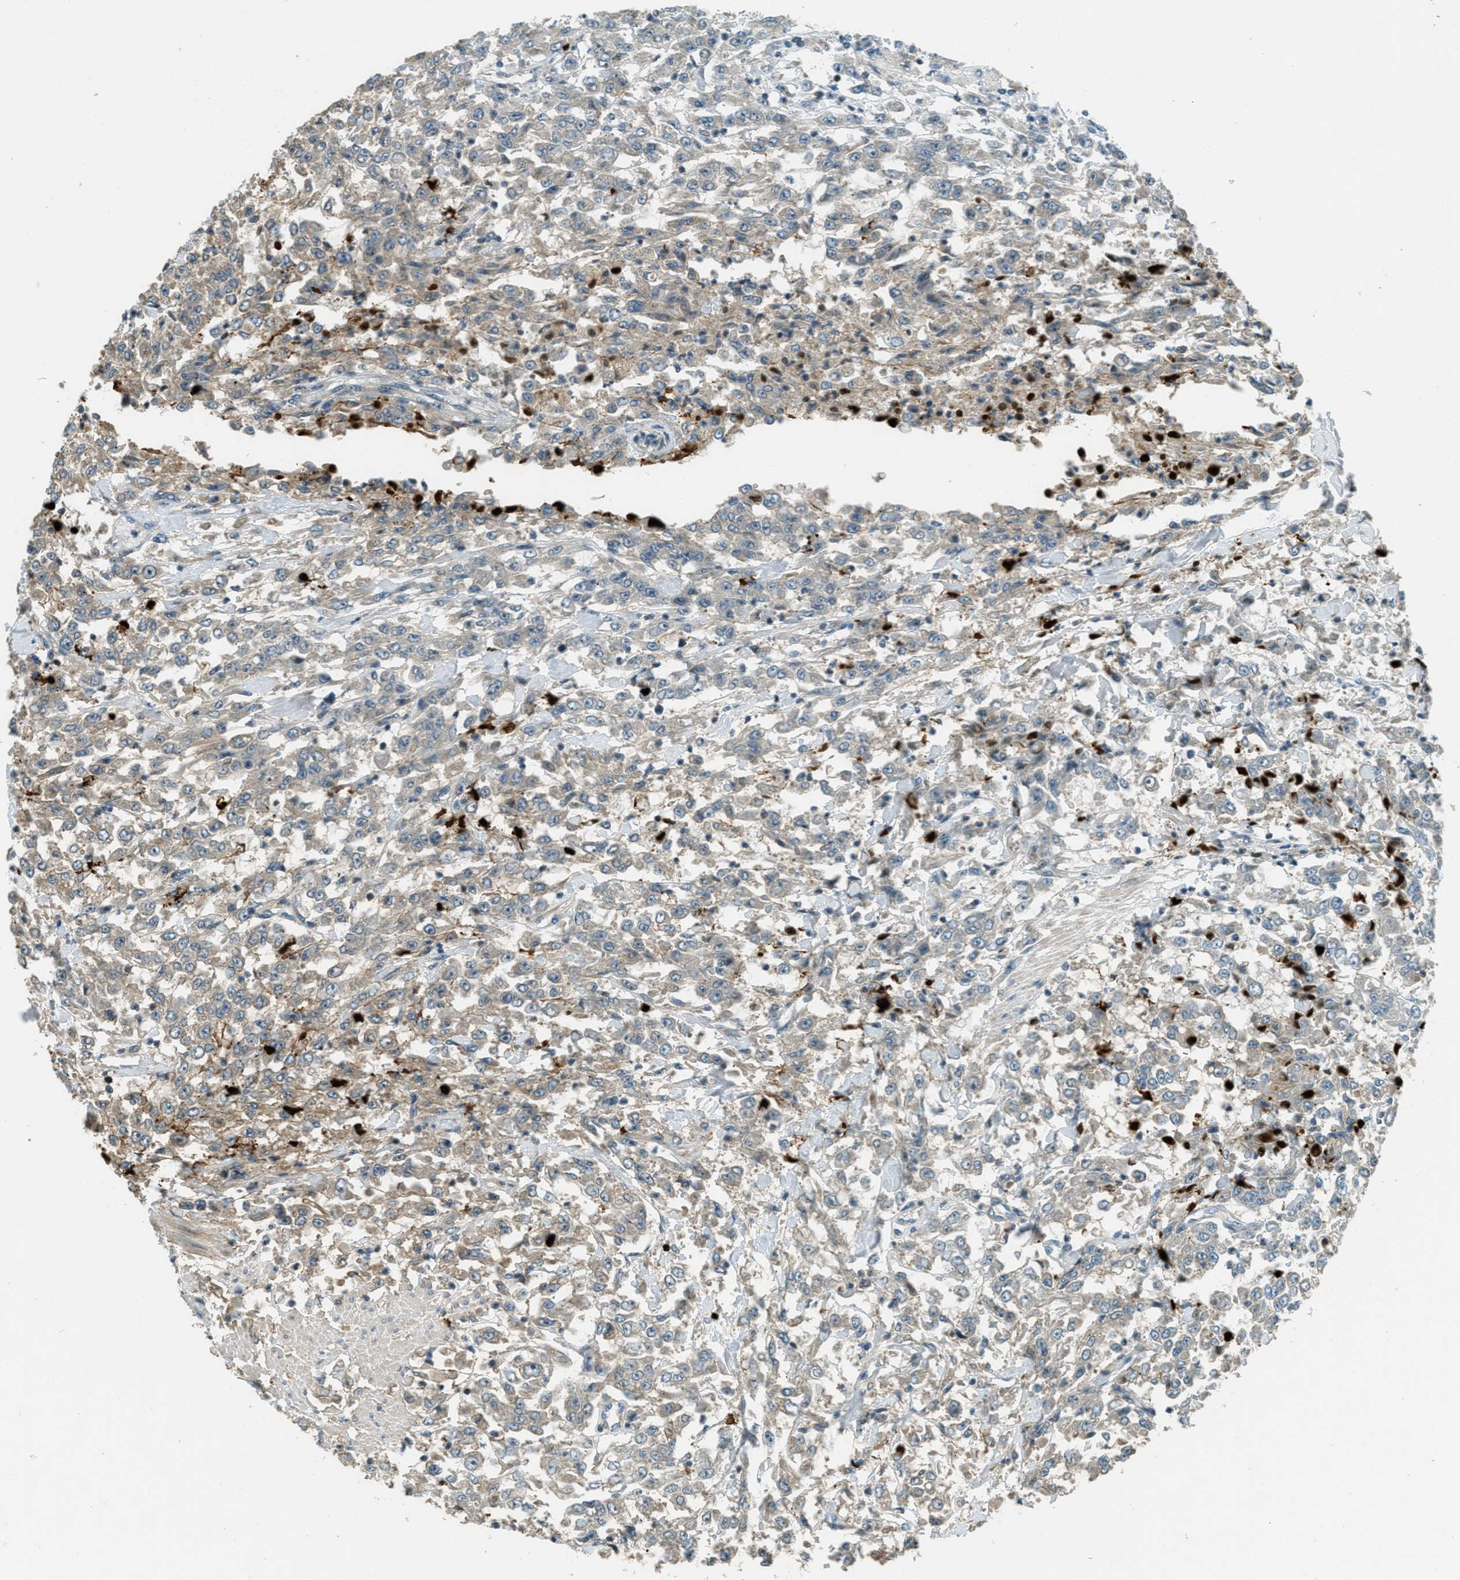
{"staining": {"intensity": "weak", "quantity": "25%-75%", "location": "cytoplasmic/membranous"}, "tissue": "urothelial cancer", "cell_type": "Tumor cells", "image_type": "cancer", "snomed": [{"axis": "morphology", "description": "Urothelial carcinoma, High grade"}, {"axis": "topography", "description": "Urinary bladder"}], "caption": "Immunohistochemical staining of high-grade urothelial carcinoma reveals weak cytoplasmic/membranous protein expression in approximately 25%-75% of tumor cells.", "gene": "PTPN23", "patient": {"sex": "male", "age": 46}}